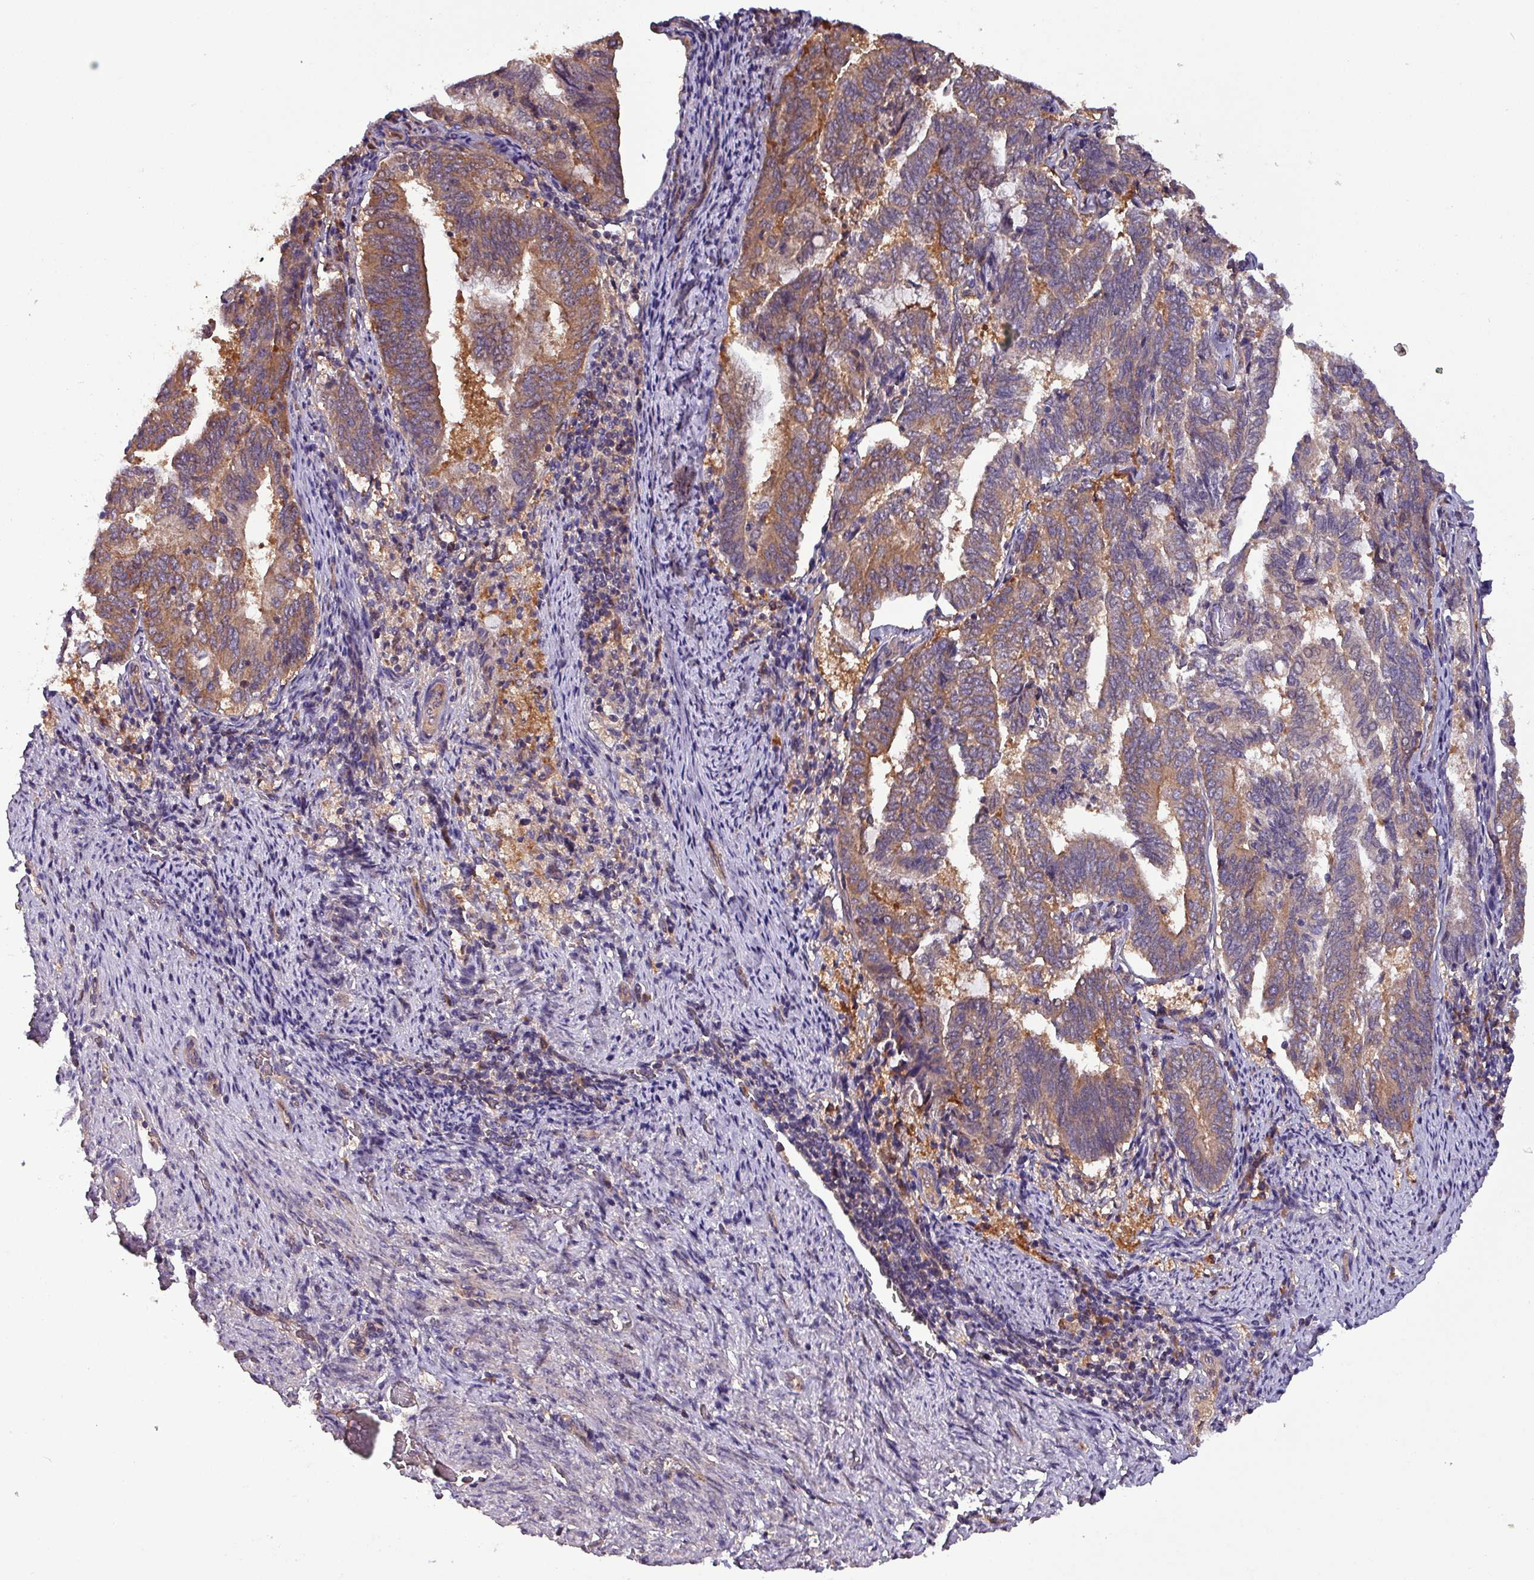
{"staining": {"intensity": "moderate", "quantity": ">75%", "location": "cytoplasmic/membranous"}, "tissue": "endometrial cancer", "cell_type": "Tumor cells", "image_type": "cancer", "snomed": [{"axis": "morphology", "description": "Adenocarcinoma, NOS"}, {"axis": "topography", "description": "Endometrium"}], "caption": "A brown stain highlights moderate cytoplasmic/membranous positivity of a protein in endometrial cancer tumor cells.", "gene": "PAFAH1B2", "patient": {"sex": "female", "age": 80}}